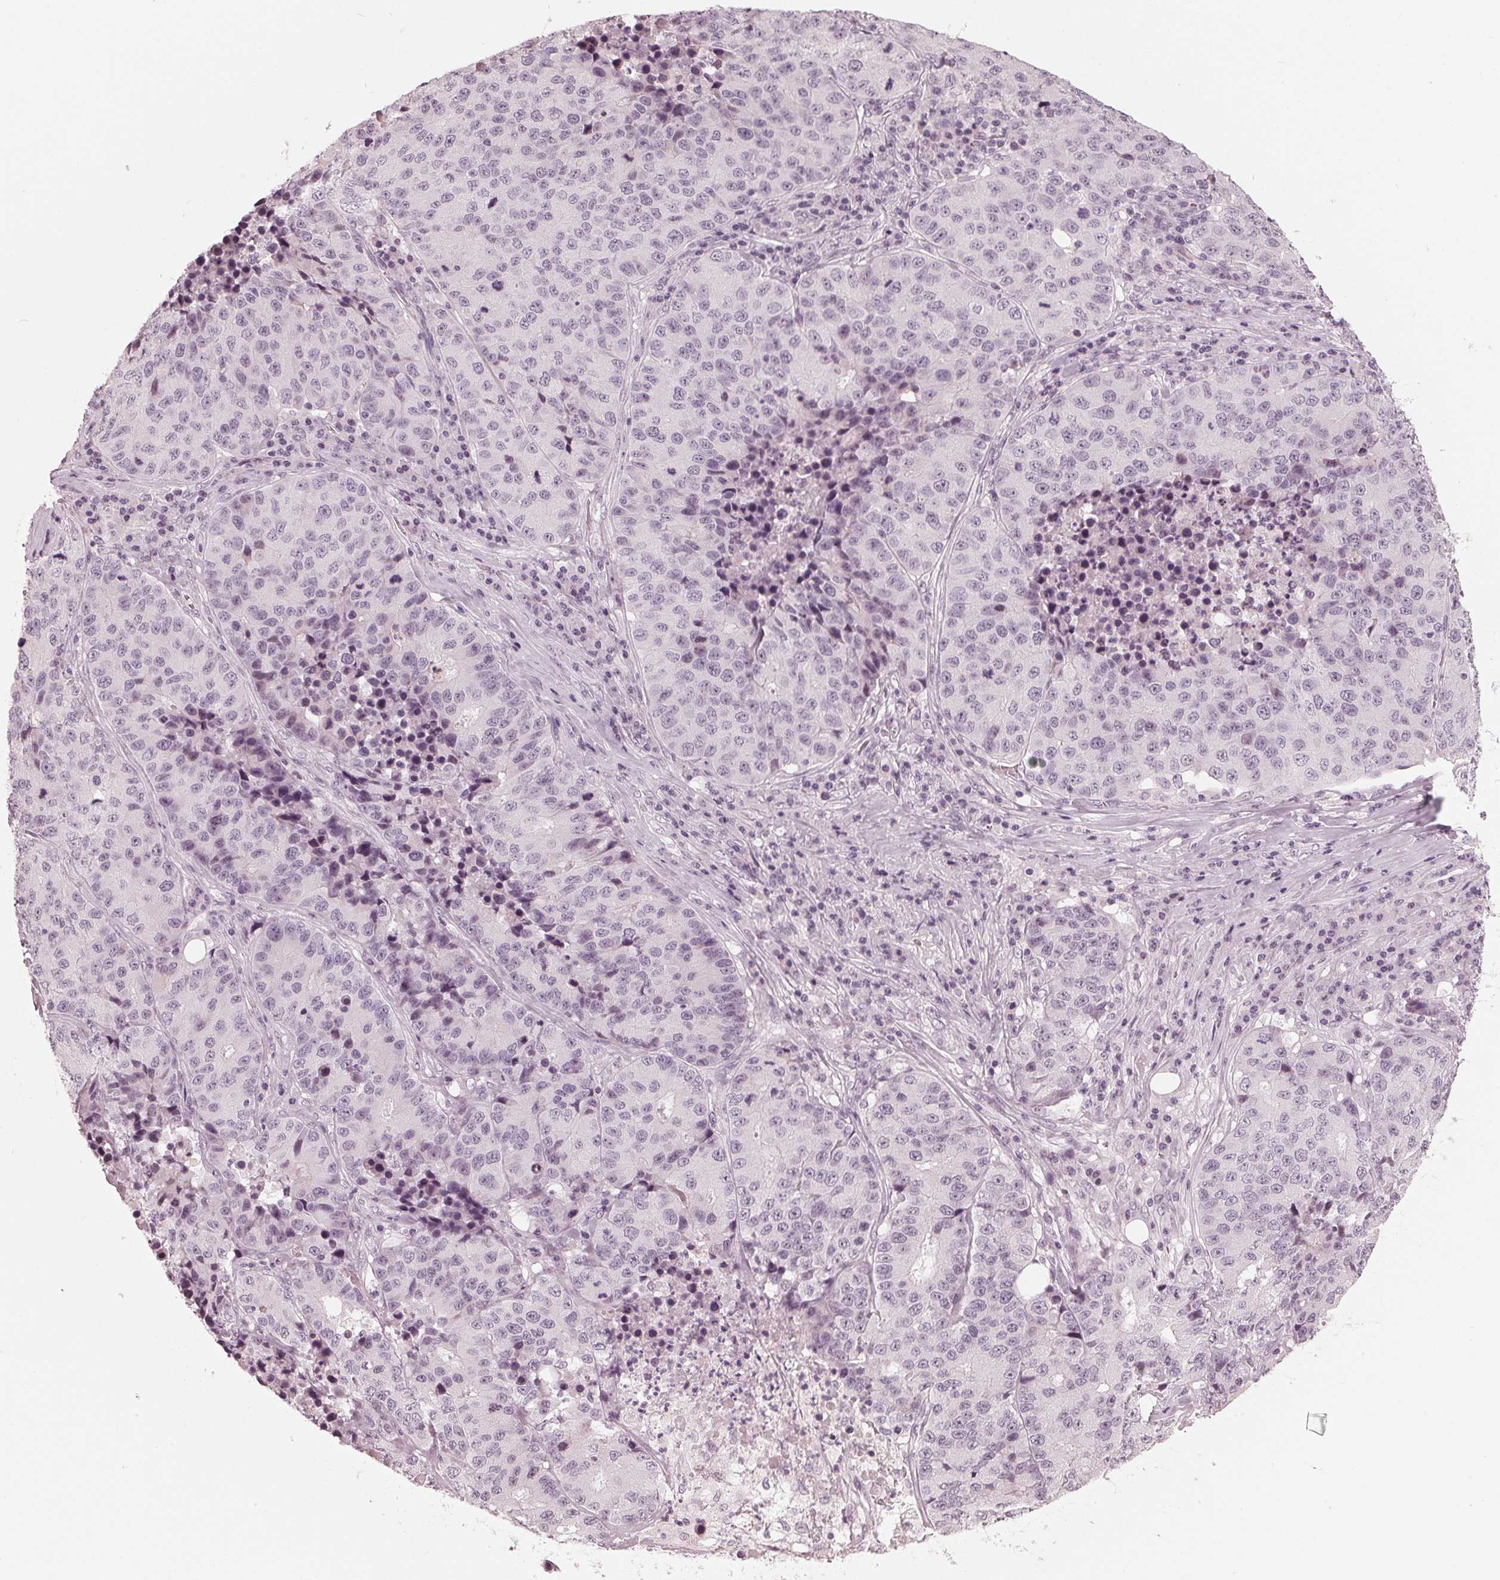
{"staining": {"intensity": "negative", "quantity": "none", "location": "none"}, "tissue": "stomach cancer", "cell_type": "Tumor cells", "image_type": "cancer", "snomed": [{"axis": "morphology", "description": "Adenocarcinoma, NOS"}, {"axis": "topography", "description": "Stomach"}], "caption": "Immunohistochemical staining of stomach cancer shows no significant positivity in tumor cells.", "gene": "ADPRHL1", "patient": {"sex": "male", "age": 71}}